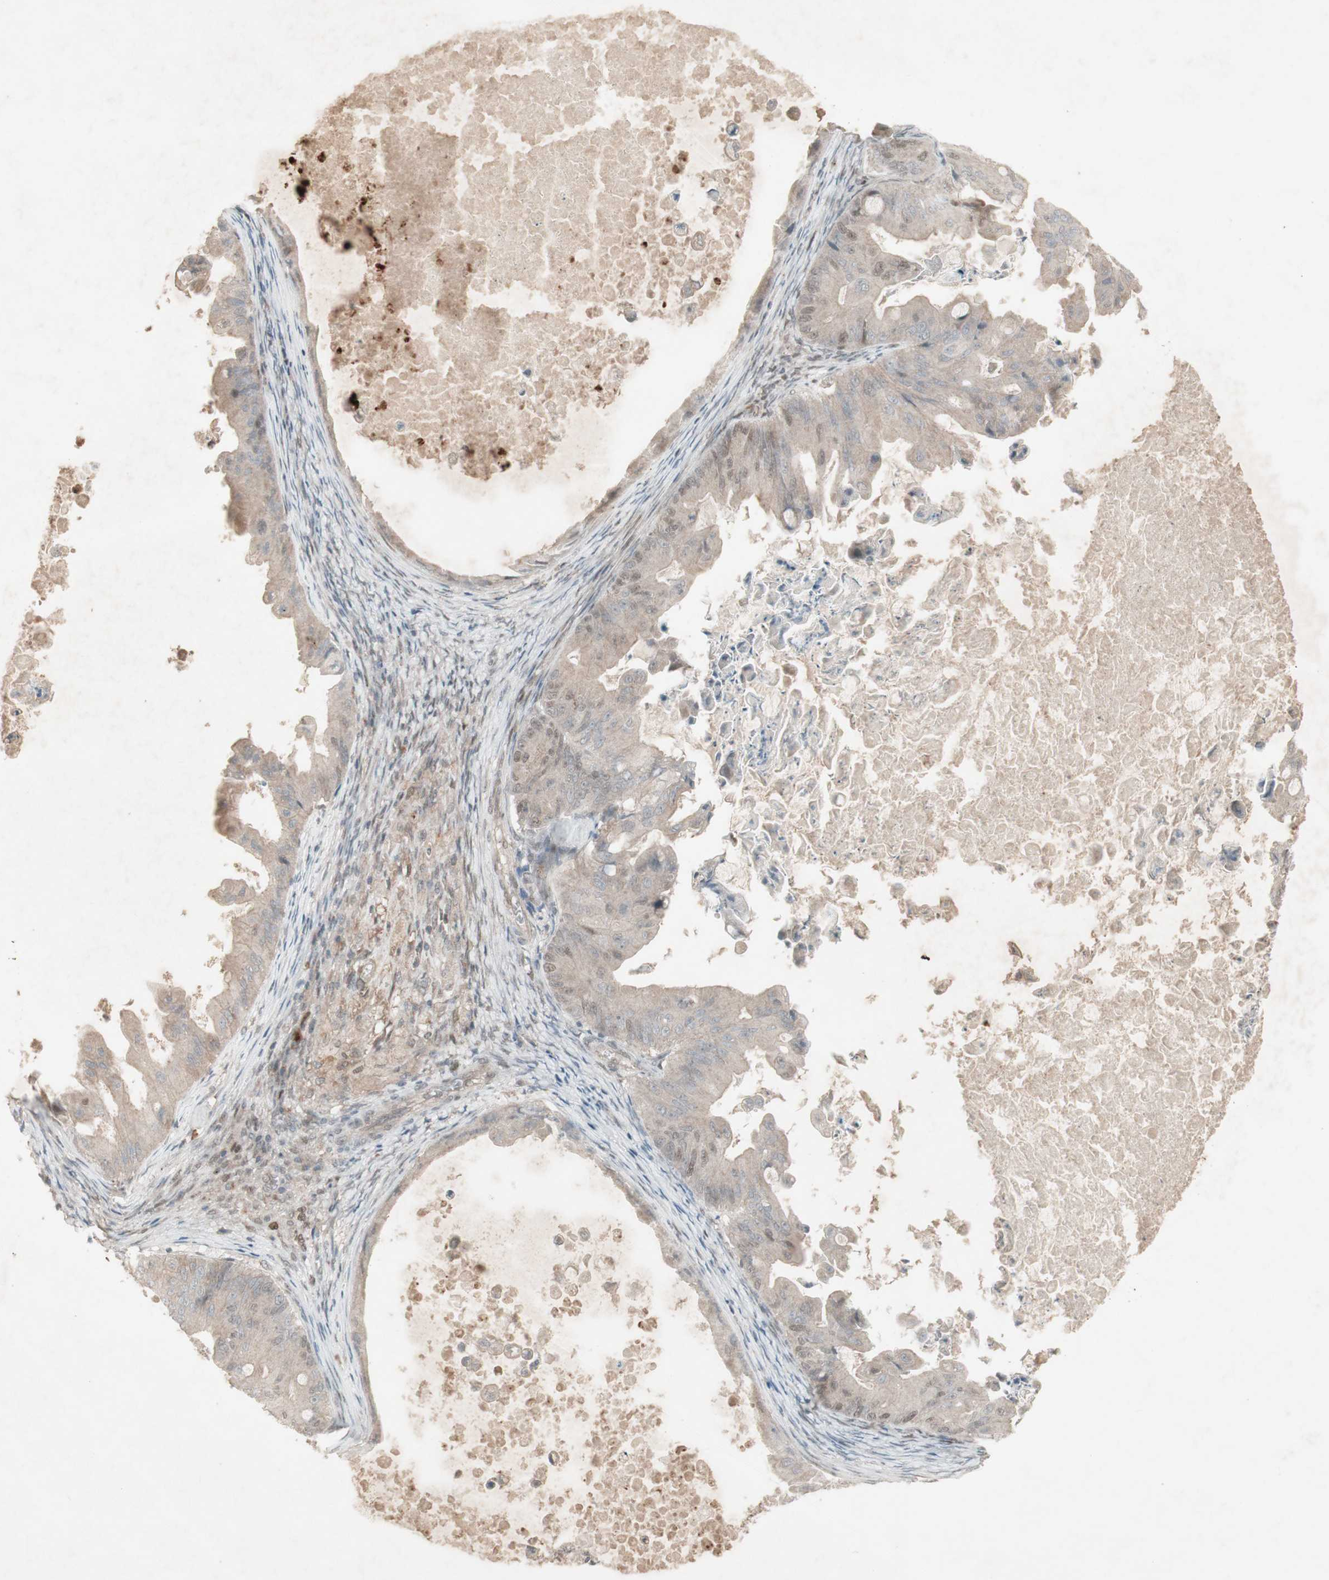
{"staining": {"intensity": "weak", "quantity": "25%-75%", "location": "cytoplasmic/membranous,nuclear"}, "tissue": "ovarian cancer", "cell_type": "Tumor cells", "image_type": "cancer", "snomed": [{"axis": "morphology", "description": "Cystadenocarcinoma, mucinous, NOS"}, {"axis": "topography", "description": "Ovary"}], "caption": "This image reveals immunohistochemistry staining of ovarian cancer, with low weak cytoplasmic/membranous and nuclear expression in approximately 25%-75% of tumor cells.", "gene": "MSH6", "patient": {"sex": "female", "age": 37}}